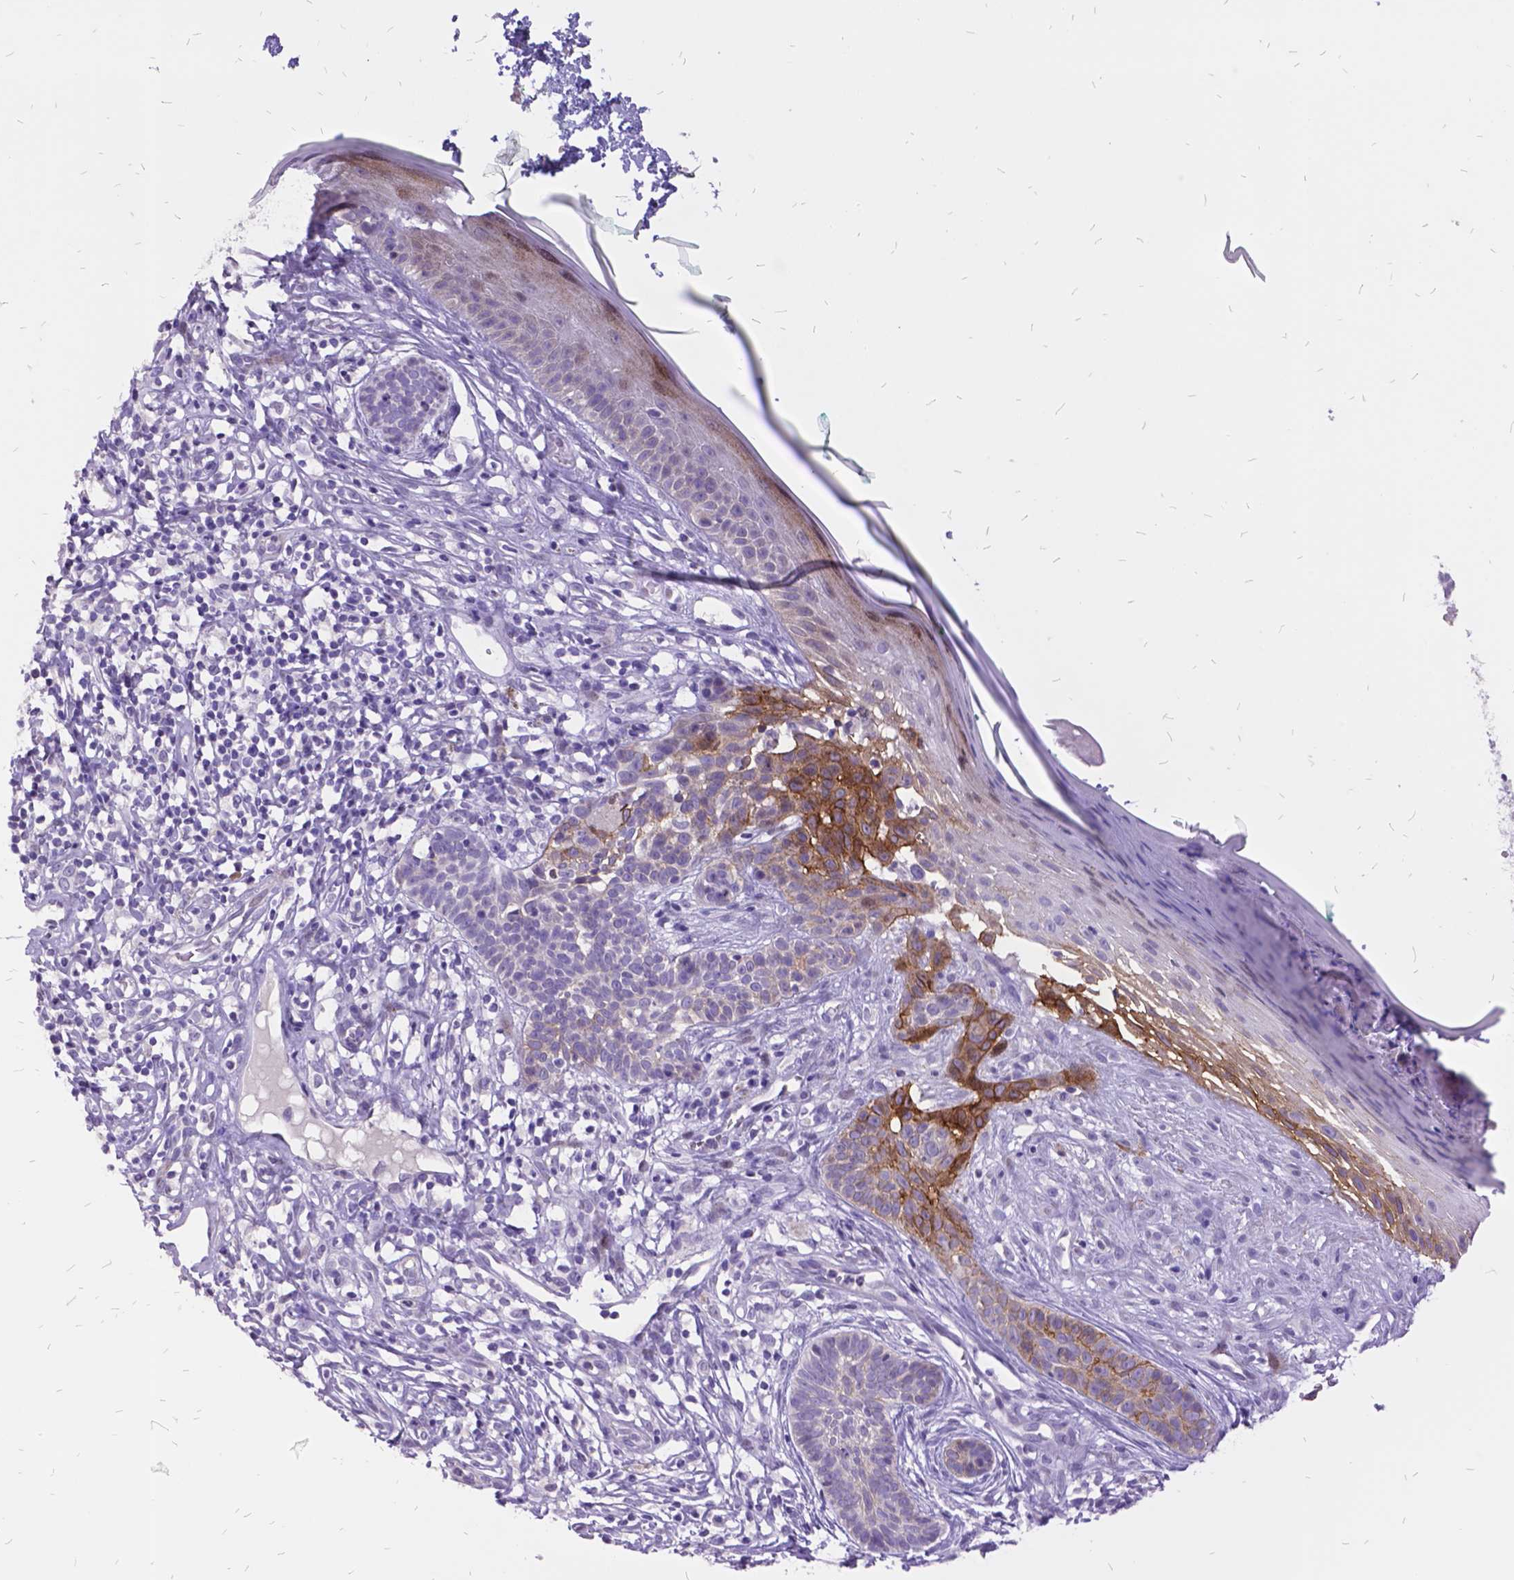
{"staining": {"intensity": "moderate", "quantity": "25%-75%", "location": "cytoplasmic/membranous"}, "tissue": "skin cancer", "cell_type": "Tumor cells", "image_type": "cancer", "snomed": [{"axis": "morphology", "description": "Basal cell carcinoma"}, {"axis": "topography", "description": "Skin"}], "caption": "IHC staining of skin cancer (basal cell carcinoma), which displays medium levels of moderate cytoplasmic/membranous staining in about 25%-75% of tumor cells indicating moderate cytoplasmic/membranous protein positivity. The staining was performed using DAB (brown) for protein detection and nuclei were counterstained in hematoxylin (blue).", "gene": "ITGB6", "patient": {"sex": "male", "age": 85}}